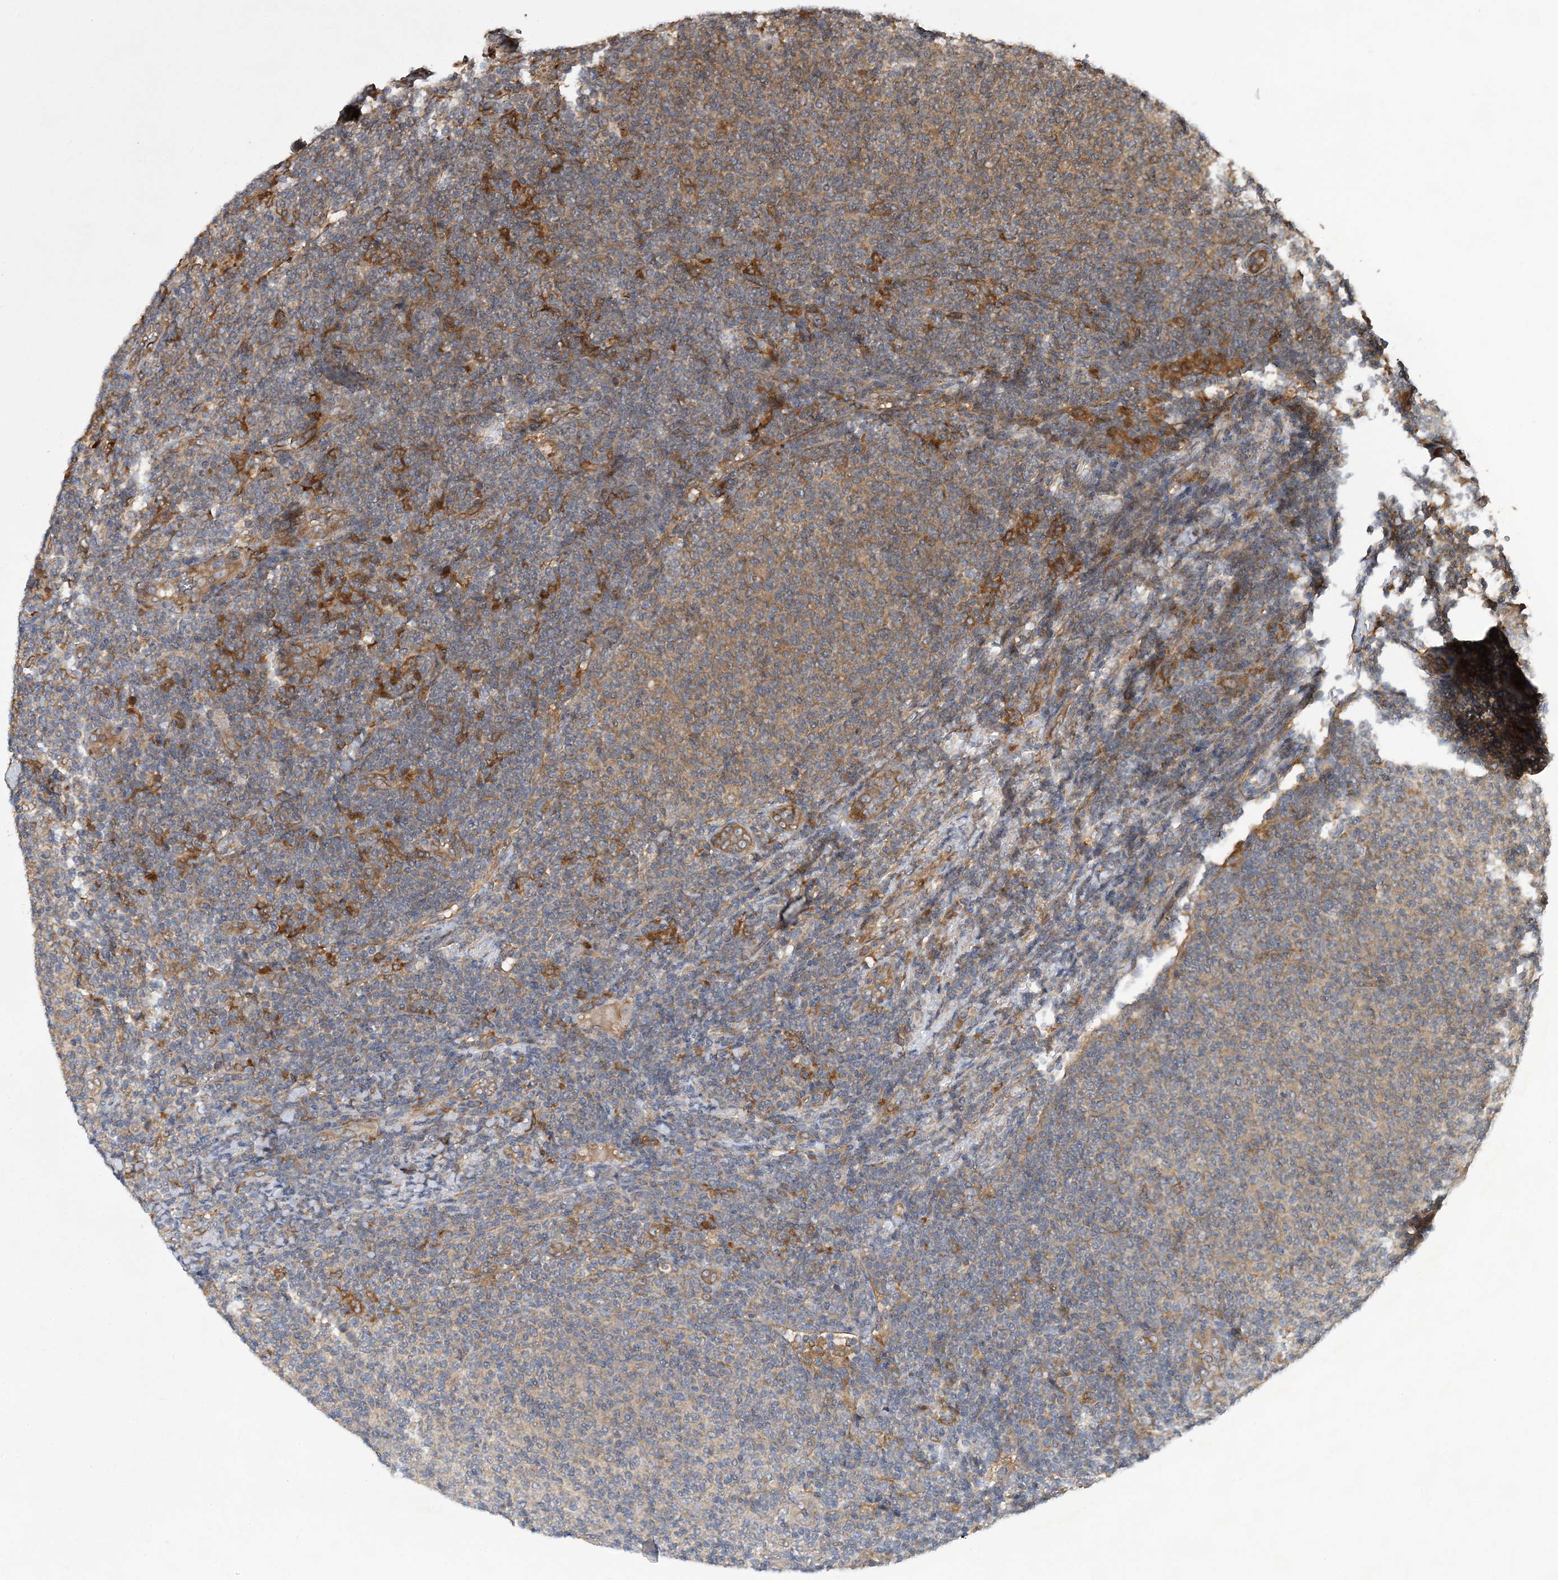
{"staining": {"intensity": "weak", "quantity": "25%-75%", "location": "cytoplasmic/membranous"}, "tissue": "lymphoma", "cell_type": "Tumor cells", "image_type": "cancer", "snomed": [{"axis": "morphology", "description": "Malignant lymphoma, non-Hodgkin's type, Low grade"}, {"axis": "topography", "description": "Lymph node"}], "caption": "An image of lymphoma stained for a protein demonstrates weak cytoplasmic/membranous brown staining in tumor cells. (DAB (3,3'-diaminobenzidine) = brown stain, brightfield microscopy at high magnification).", "gene": "ATG3", "patient": {"sex": "male", "age": 66}}